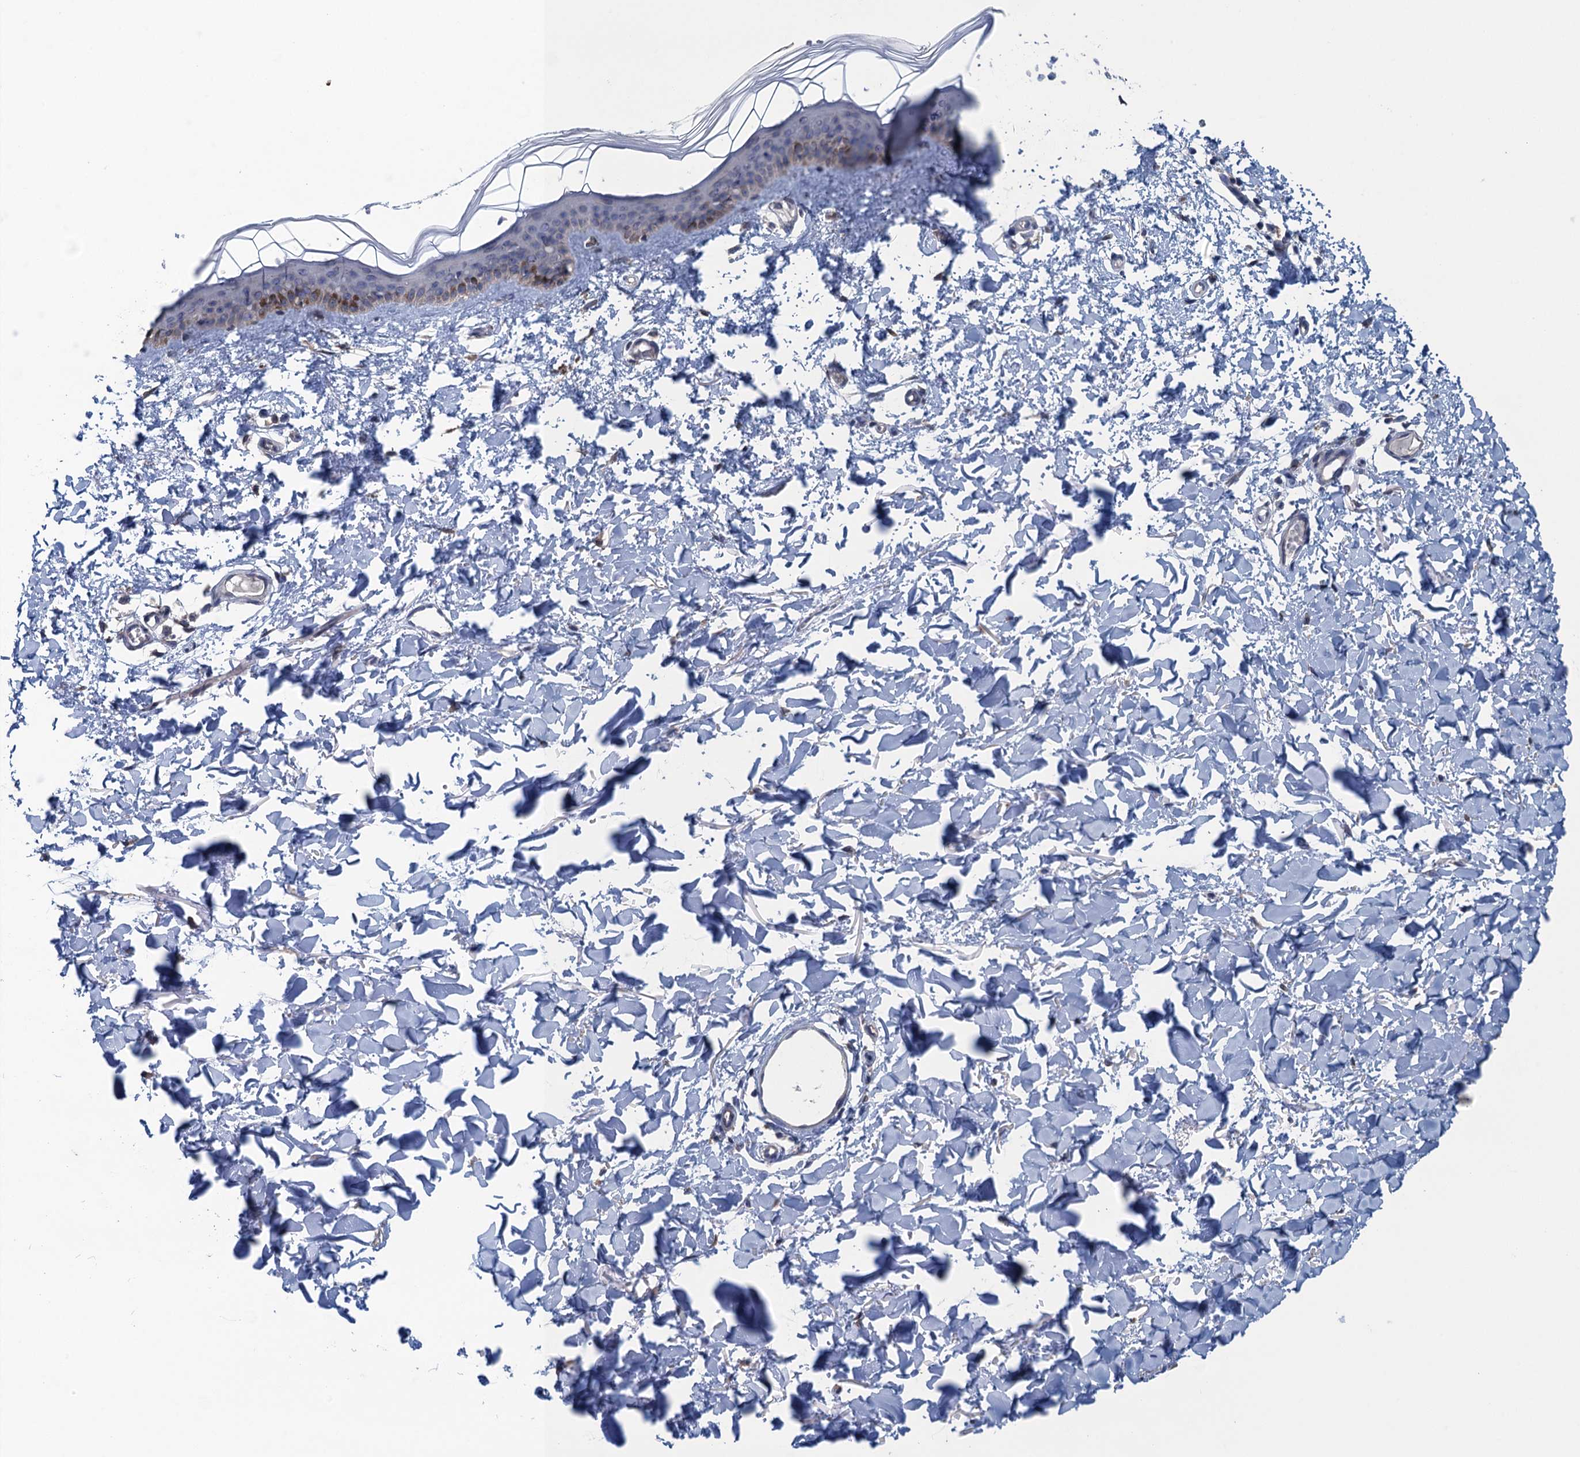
{"staining": {"intensity": "negative", "quantity": "none", "location": "none"}, "tissue": "skin", "cell_type": "Fibroblasts", "image_type": "normal", "snomed": [{"axis": "morphology", "description": "Normal tissue, NOS"}, {"axis": "topography", "description": "Skin"}], "caption": "High power microscopy photomicrograph of an IHC photomicrograph of unremarkable skin, revealing no significant staining in fibroblasts. (Brightfield microscopy of DAB (3,3'-diaminobenzidine) immunohistochemistry (IHC) at high magnification).", "gene": "CTU2", "patient": {"sex": "female", "age": 58}}